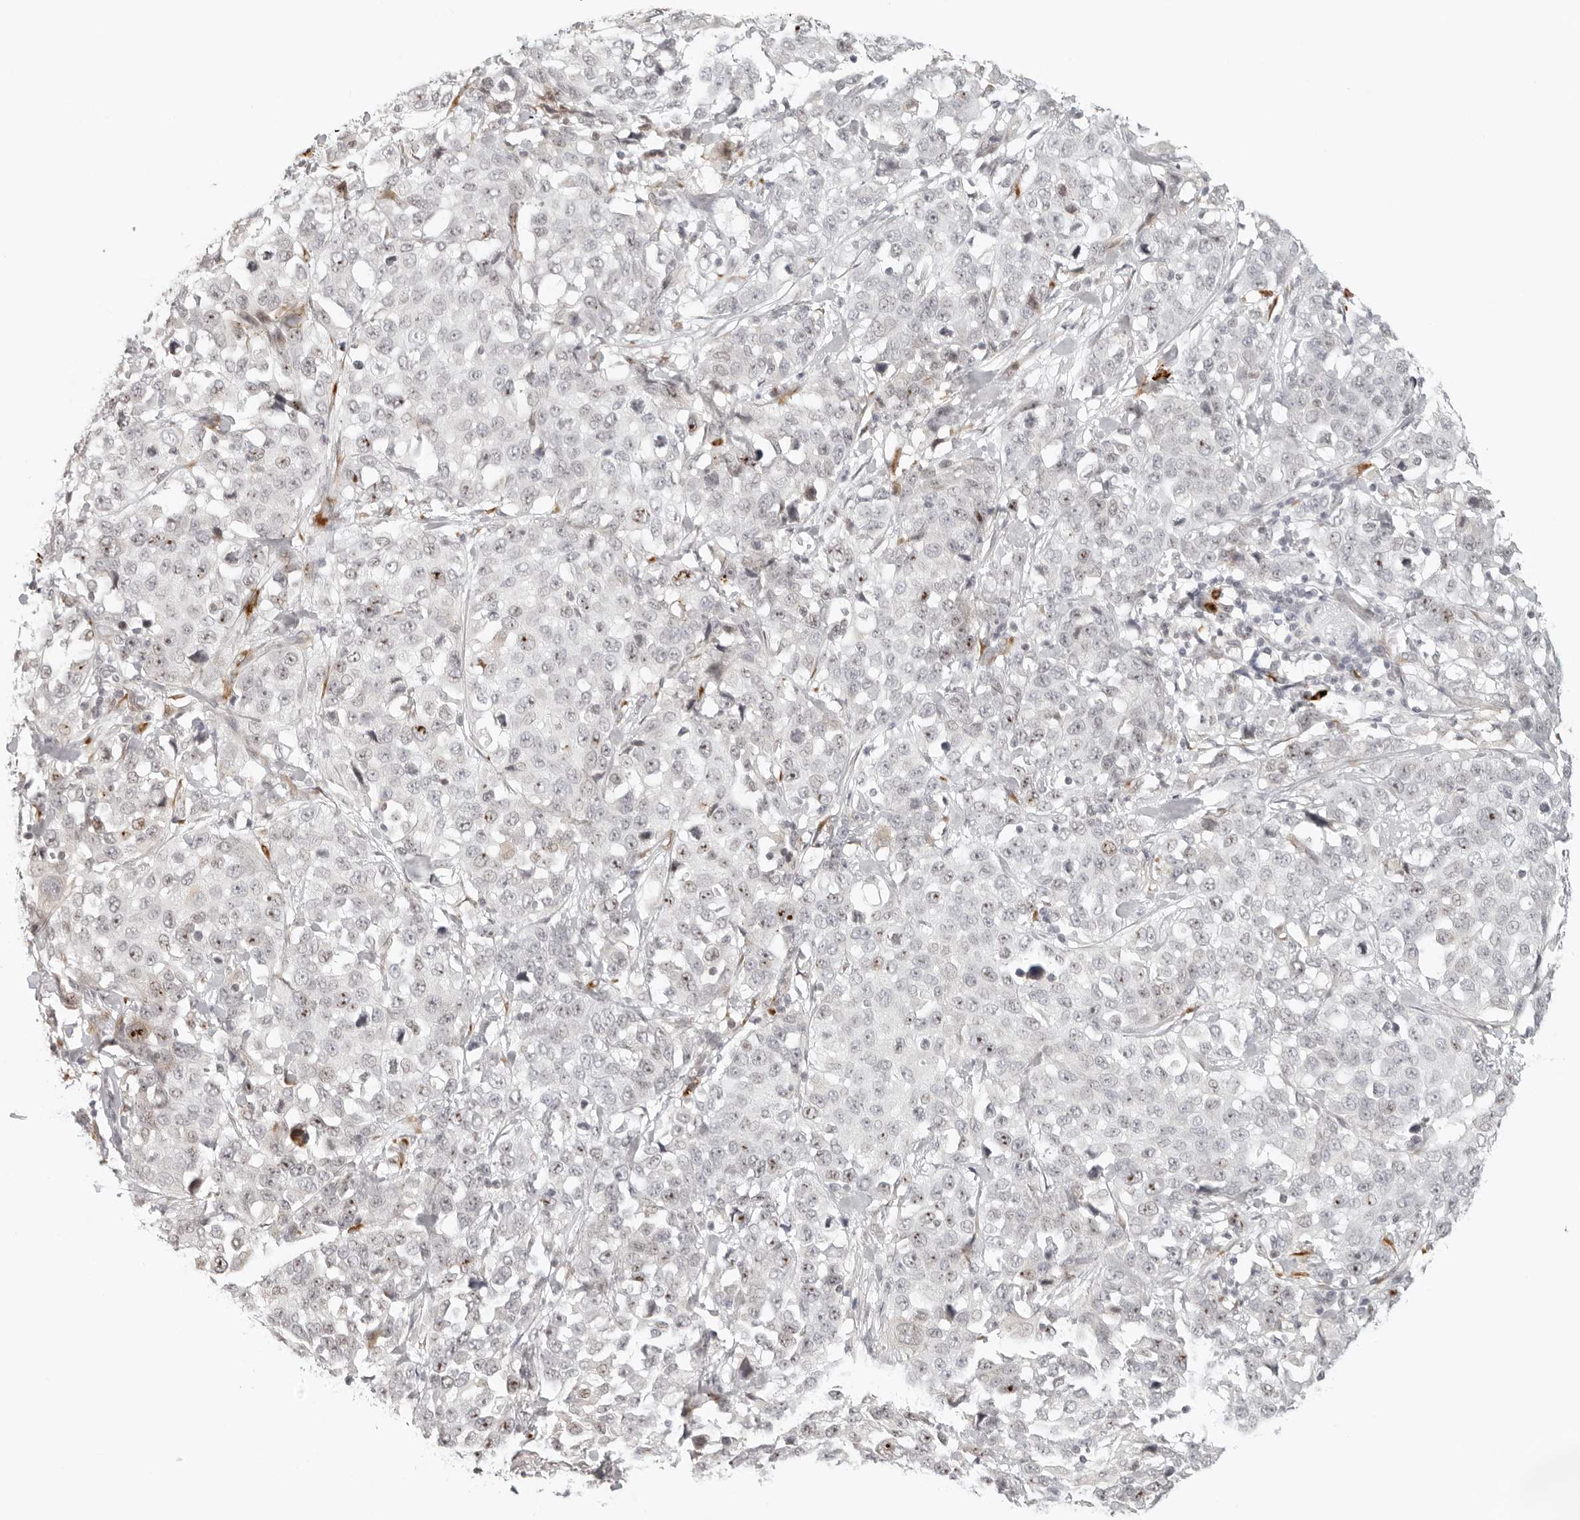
{"staining": {"intensity": "moderate", "quantity": "25%-75%", "location": "nuclear"}, "tissue": "stomach cancer", "cell_type": "Tumor cells", "image_type": "cancer", "snomed": [{"axis": "morphology", "description": "Normal tissue, NOS"}, {"axis": "morphology", "description": "Adenocarcinoma, NOS"}, {"axis": "topography", "description": "Stomach"}], "caption": "A medium amount of moderate nuclear positivity is seen in about 25%-75% of tumor cells in stomach cancer (adenocarcinoma) tissue.", "gene": "ZNF678", "patient": {"sex": "male", "age": 48}}